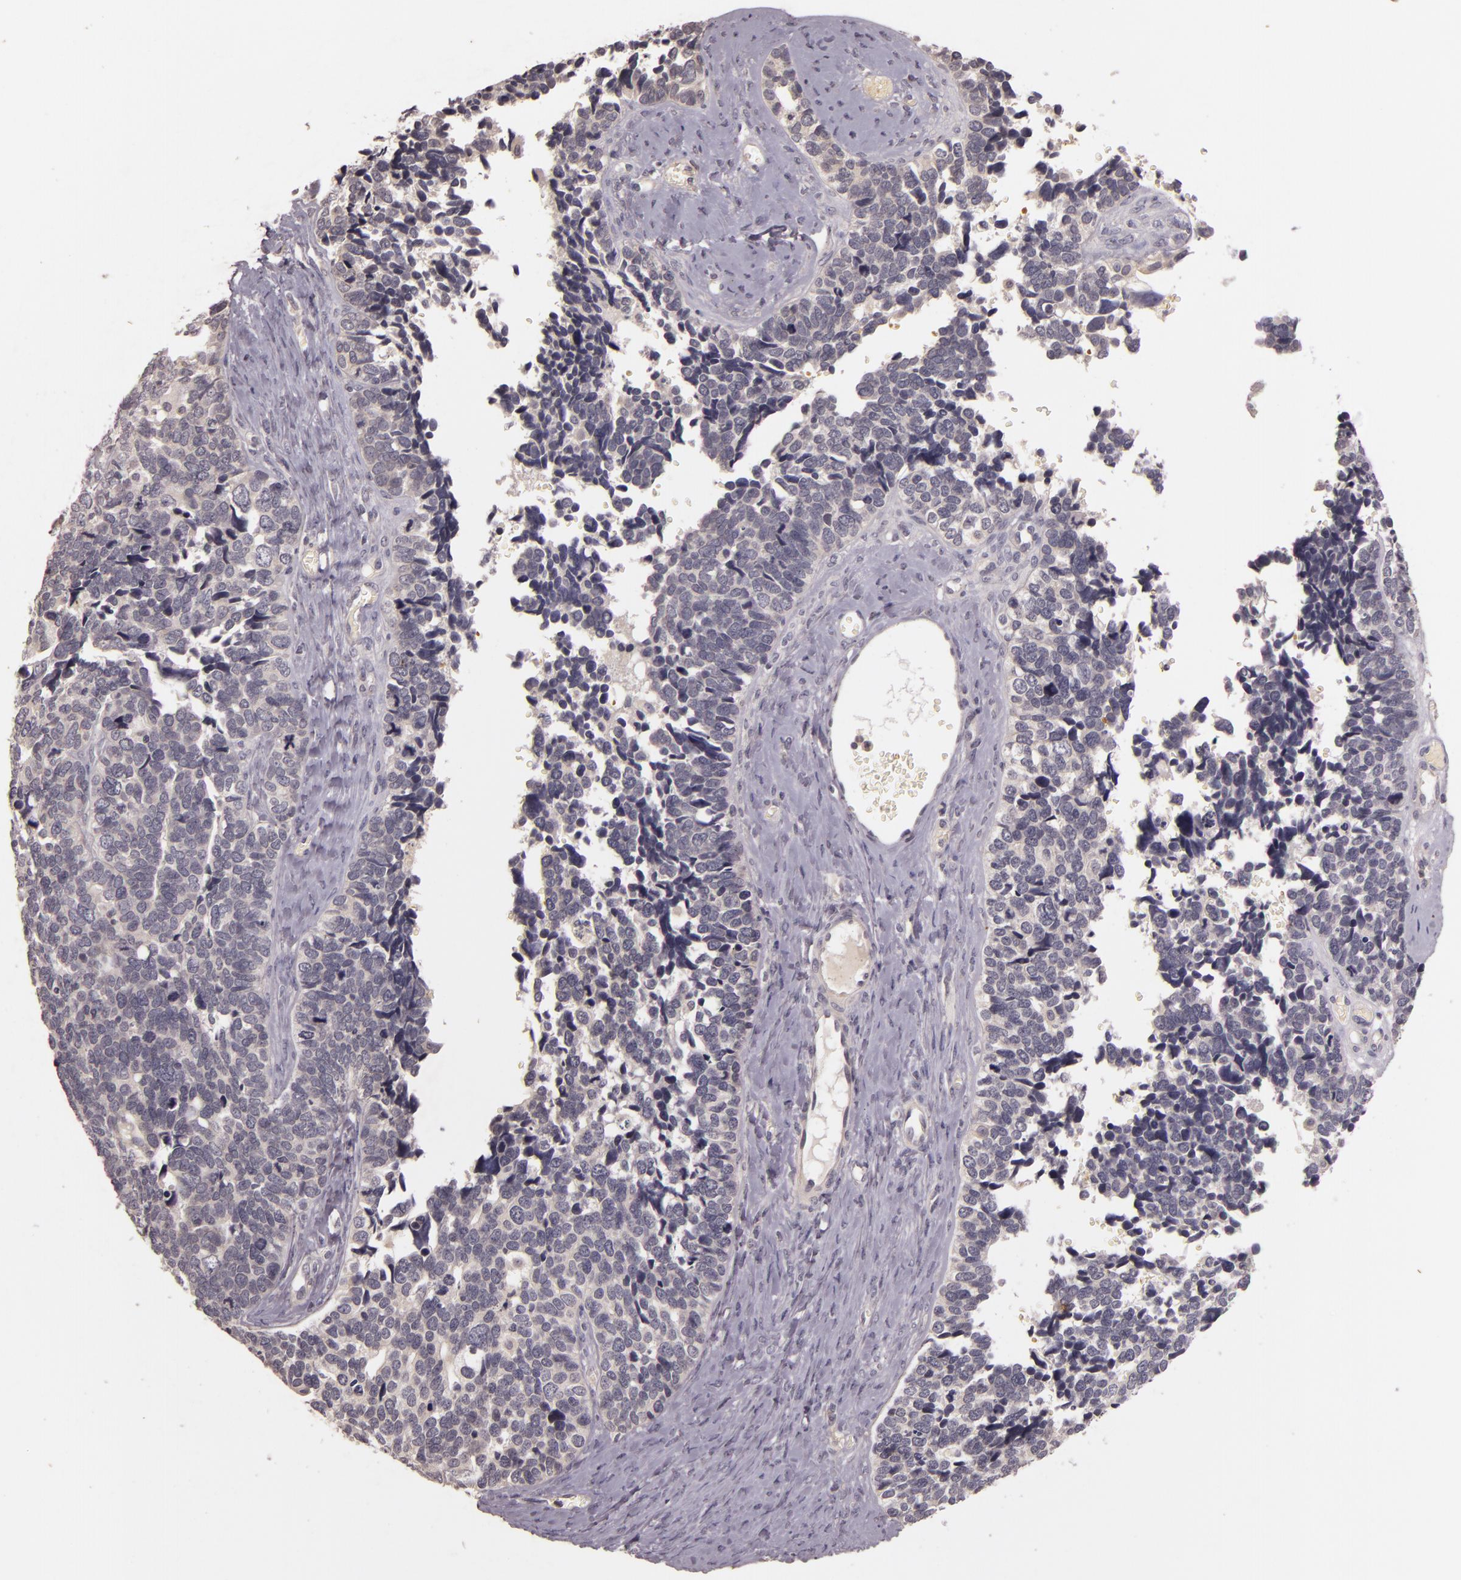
{"staining": {"intensity": "negative", "quantity": "none", "location": "none"}, "tissue": "ovarian cancer", "cell_type": "Tumor cells", "image_type": "cancer", "snomed": [{"axis": "morphology", "description": "Cystadenocarcinoma, serous, NOS"}, {"axis": "topography", "description": "Ovary"}], "caption": "Immunohistochemical staining of human serous cystadenocarcinoma (ovarian) exhibits no significant expression in tumor cells.", "gene": "TFF1", "patient": {"sex": "female", "age": 77}}